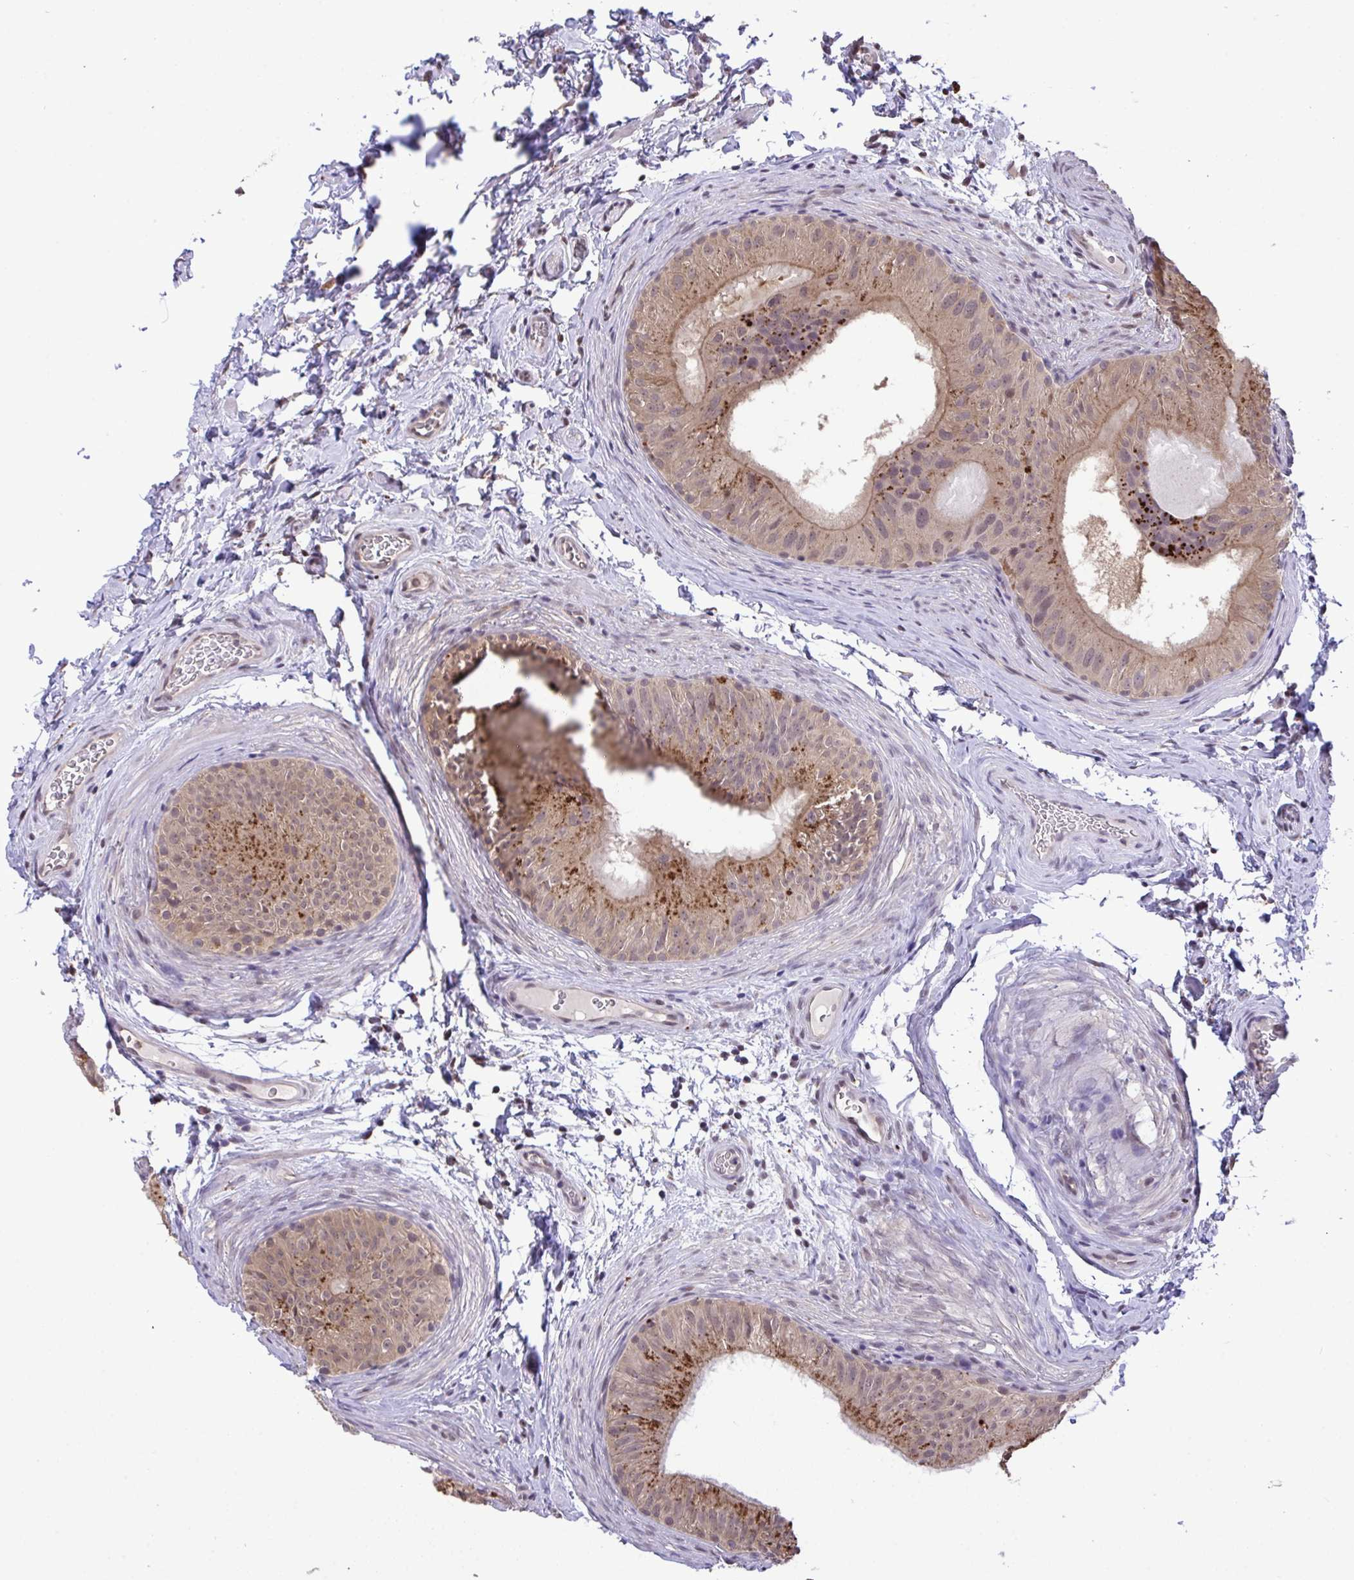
{"staining": {"intensity": "moderate", "quantity": ">75%", "location": "cytoplasmic/membranous"}, "tissue": "epididymis", "cell_type": "Glandular cells", "image_type": "normal", "snomed": [{"axis": "morphology", "description": "Normal tissue, NOS"}, {"axis": "topography", "description": "Epididymis"}], "caption": "An IHC histopathology image of normal tissue is shown. Protein staining in brown shows moderate cytoplasmic/membranous positivity in epididymis within glandular cells. The staining was performed using DAB to visualize the protein expression in brown, while the nuclei were stained in blue with hematoxylin (Magnification: 20x).", "gene": "C12orf57", "patient": {"sex": "male", "age": 24}}